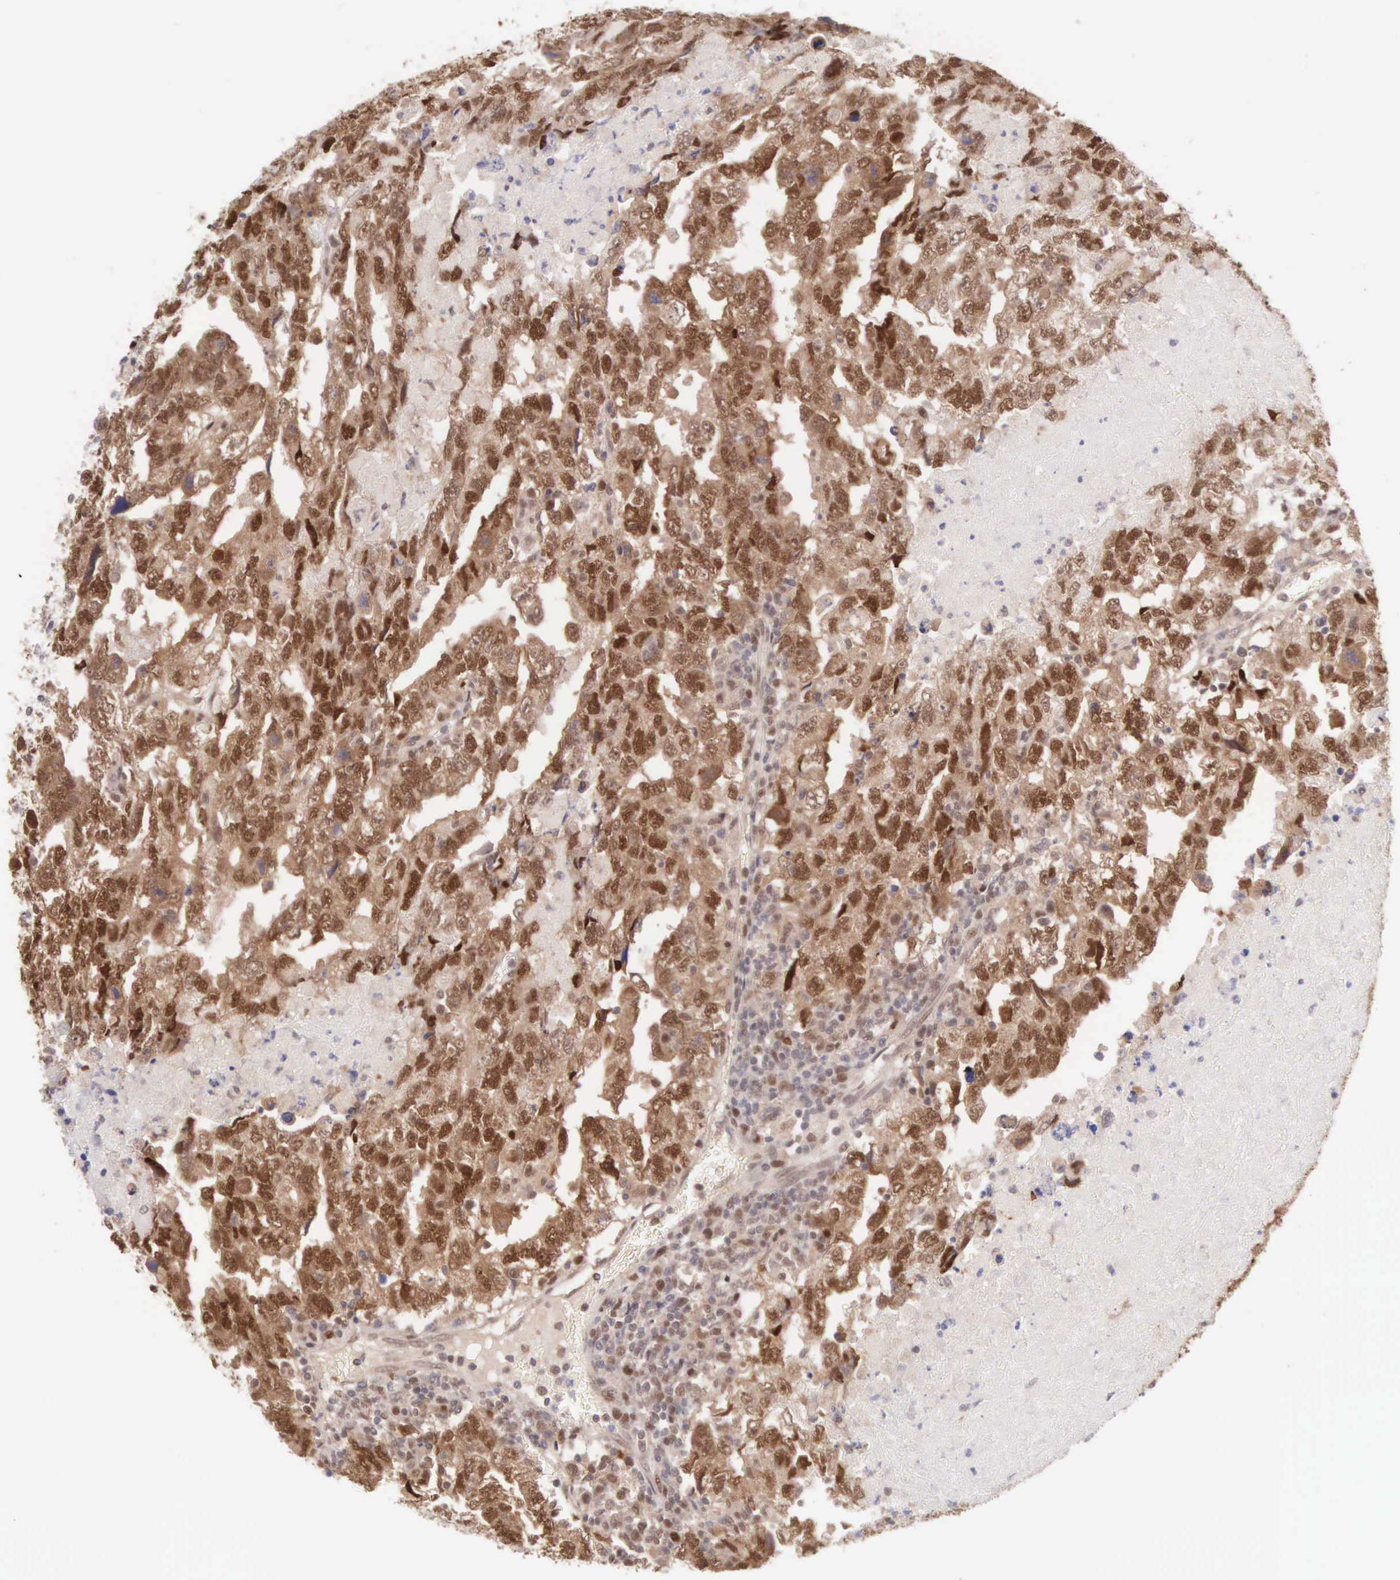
{"staining": {"intensity": "moderate", "quantity": ">75%", "location": "cytoplasmic/membranous,nuclear"}, "tissue": "testis cancer", "cell_type": "Tumor cells", "image_type": "cancer", "snomed": [{"axis": "morphology", "description": "Carcinoma, Embryonal, NOS"}, {"axis": "topography", "description": "Testis"}], "caption": "This micrograph shows IHC staining of human testis cancer (embryonal carcinoma), with medium moderate cytoplasmic/membranous and nuclear staining in about >75% of tumor cells.", "gene": "CCDC117", "patient": {"sex": "male", "age": 36}}